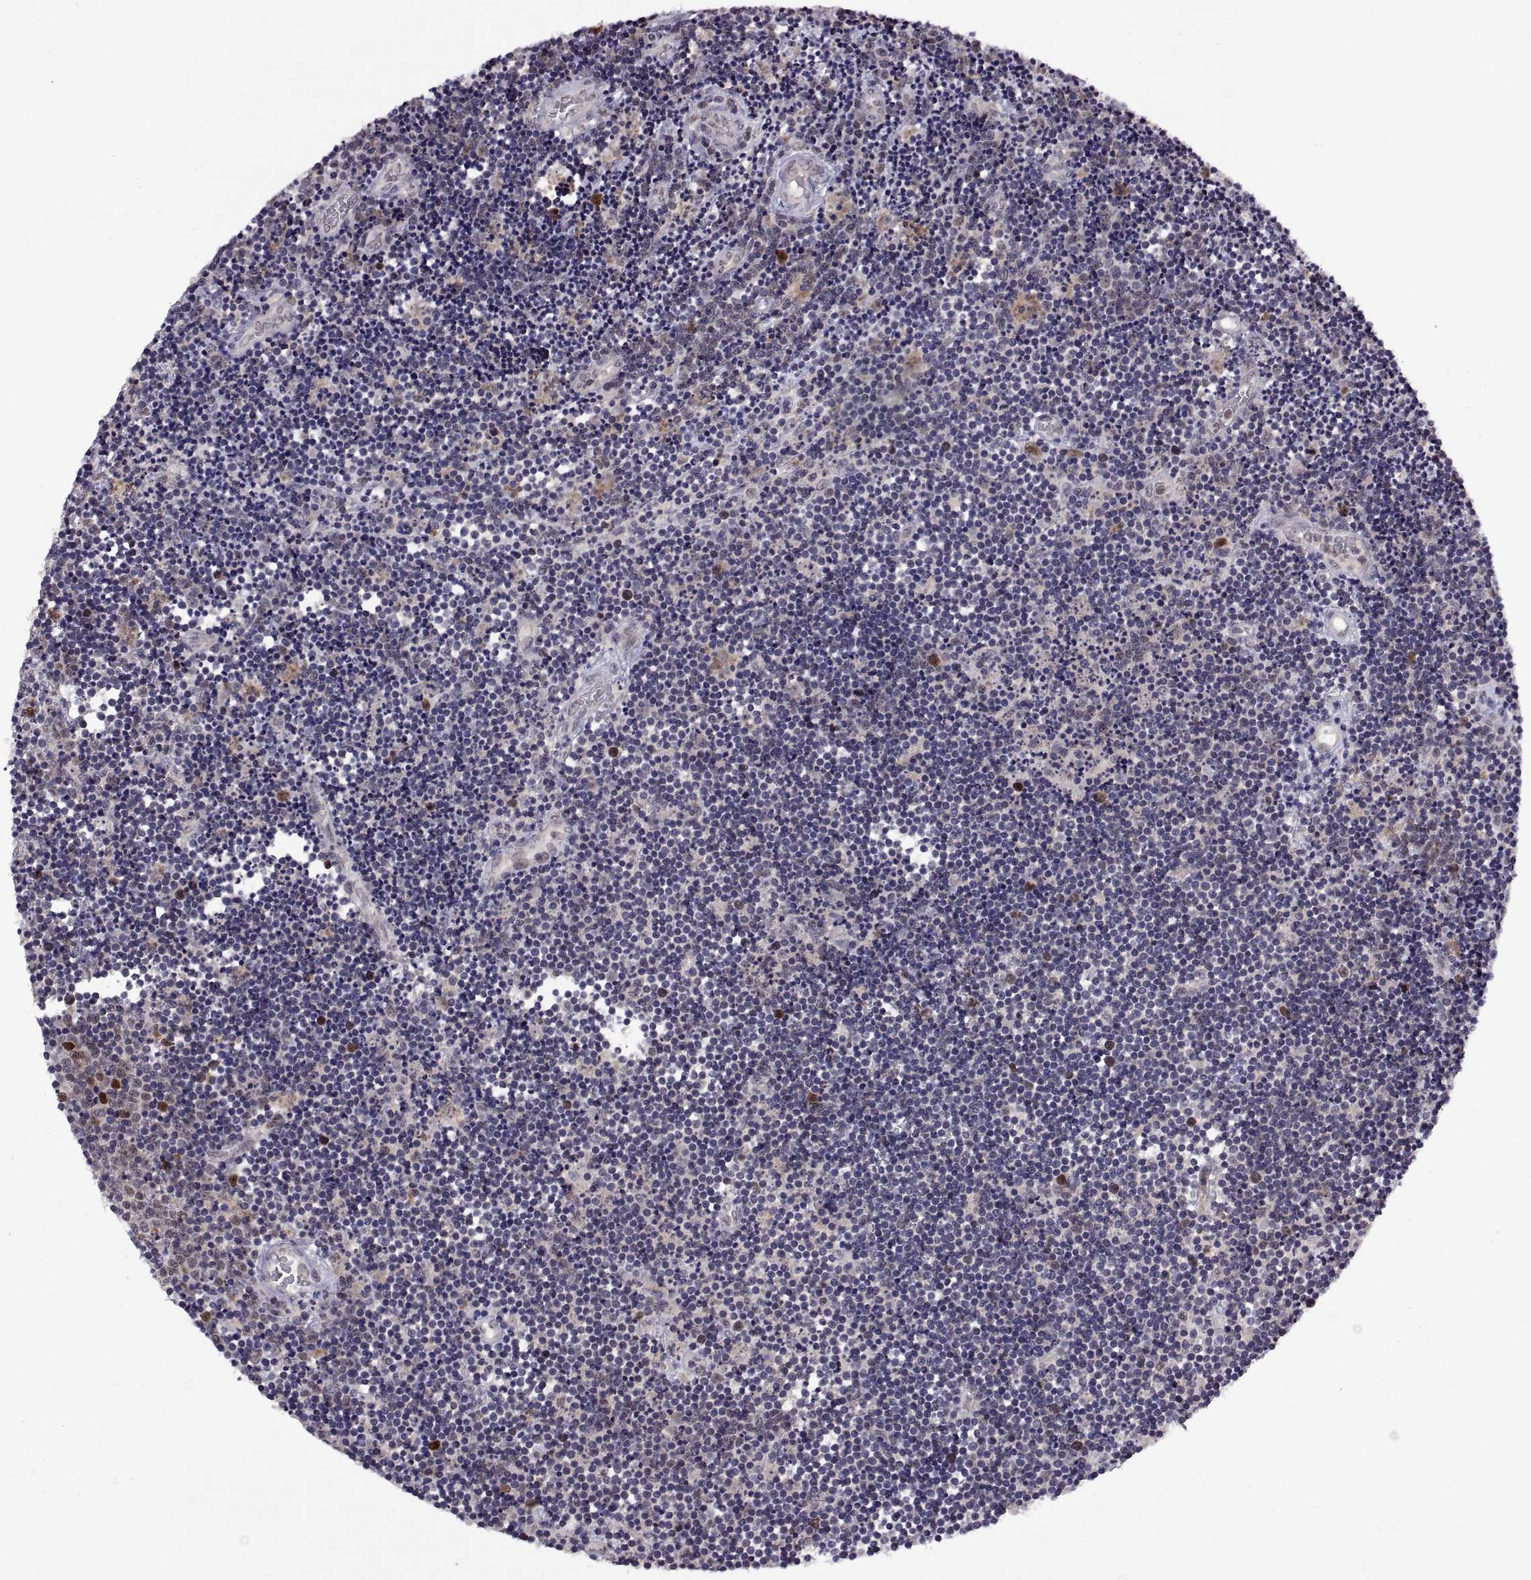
{"staining": {"intensity": "negative", "quantity": "none", "location": "none"}, "tissue": "lymphoma", "cell_type": "Tumor cells", "image_type": "cancer", "snomed": [{"axis": "morphology", "description": "Malignant lymphoma, non-Hodgkin's type, Low grade"}, {"axis": "topography", "description": "Brain"}], "caption": "DAB immunohistochemical staining of human malignant lymphoma, non-Hodgkin's type (low-grade) reveals no significant staining in tumor cells.", "gene": "CHFR", "patient": {"sex": "female", "age": 66}}